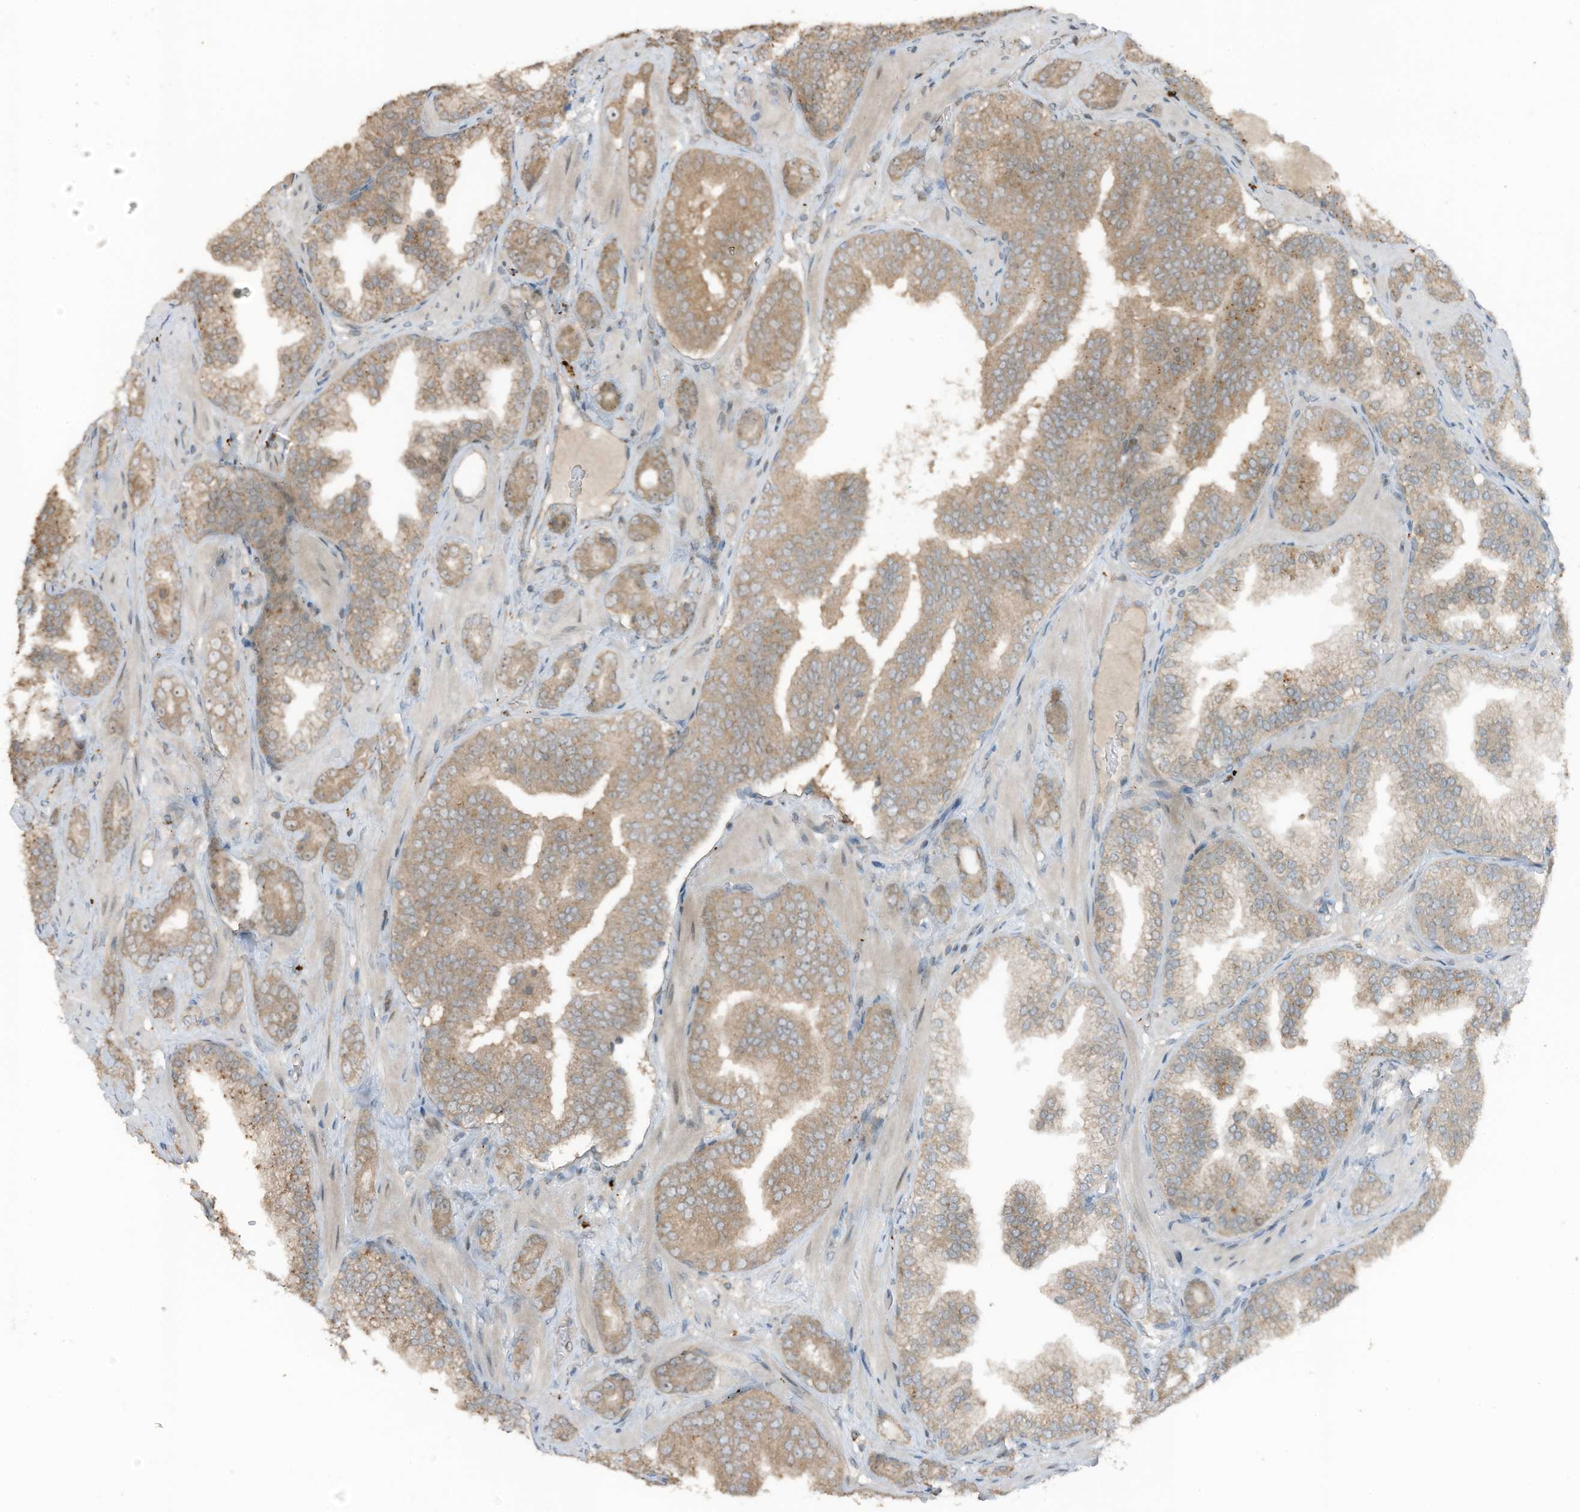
{"staining": {"intensity": "weak", "quantity": ">75%", "location": "cytoplasmic/membranous"}, "tissue": "prostate cancer", "cell_type": "Tumor cells", "image_type": "cancer", "snomed": [{"axis": "morphology", "description": "Adenocarcinoma, High grade"}, {"axis": "topography", "description": "Prostate"}], "caption": "Protein analysis of prostate cancer (high-grade adenocarcinoma) tissue exhibits weak cytoplasmic/membranous positivity in approximately >75% of tumor cells.", "gene": "TXNDC9", "patient": {"sex": "male", "age": 58}}